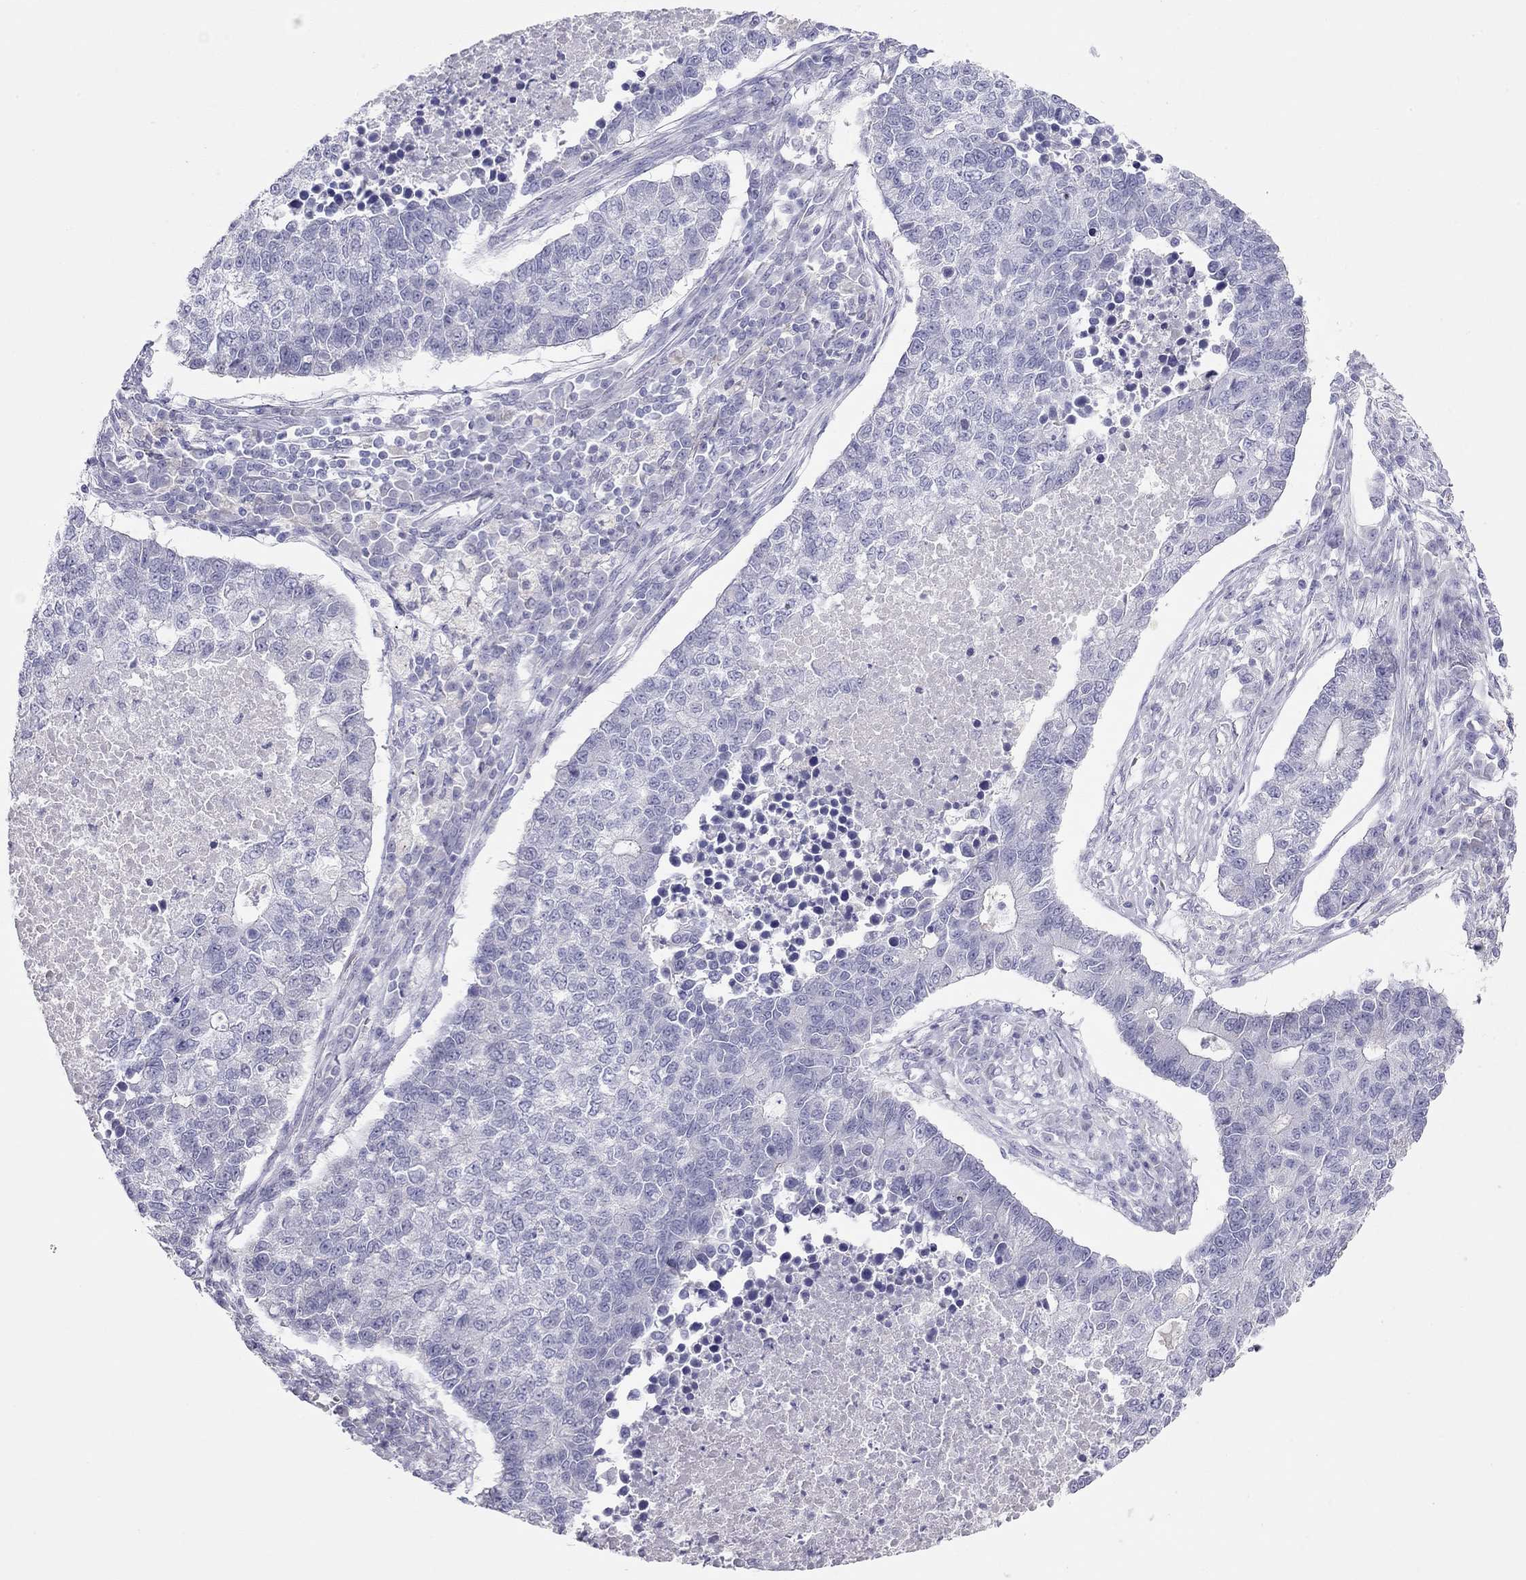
{"staining": {"intensity": "negative", "quantity": "none", "location": "none"}, "tissue": "lung cancer", "cell_type": "Tumor cells", "image_type": "cancer", "snomed": [{"axis": "morphology", "description": "Adenocarcinoma, NOS"}, {"axis": "topography", "description": "Lung"}], "caption": "Lung adenocarcinoma was stained to show a protein in brown. There is no significant expression in tumor cells. (Immunohistochemistry (ihc), brightfield microscopy, high magnification).", "gene": "KCNV2", "patient": {"sex": "male", "age": 57}}